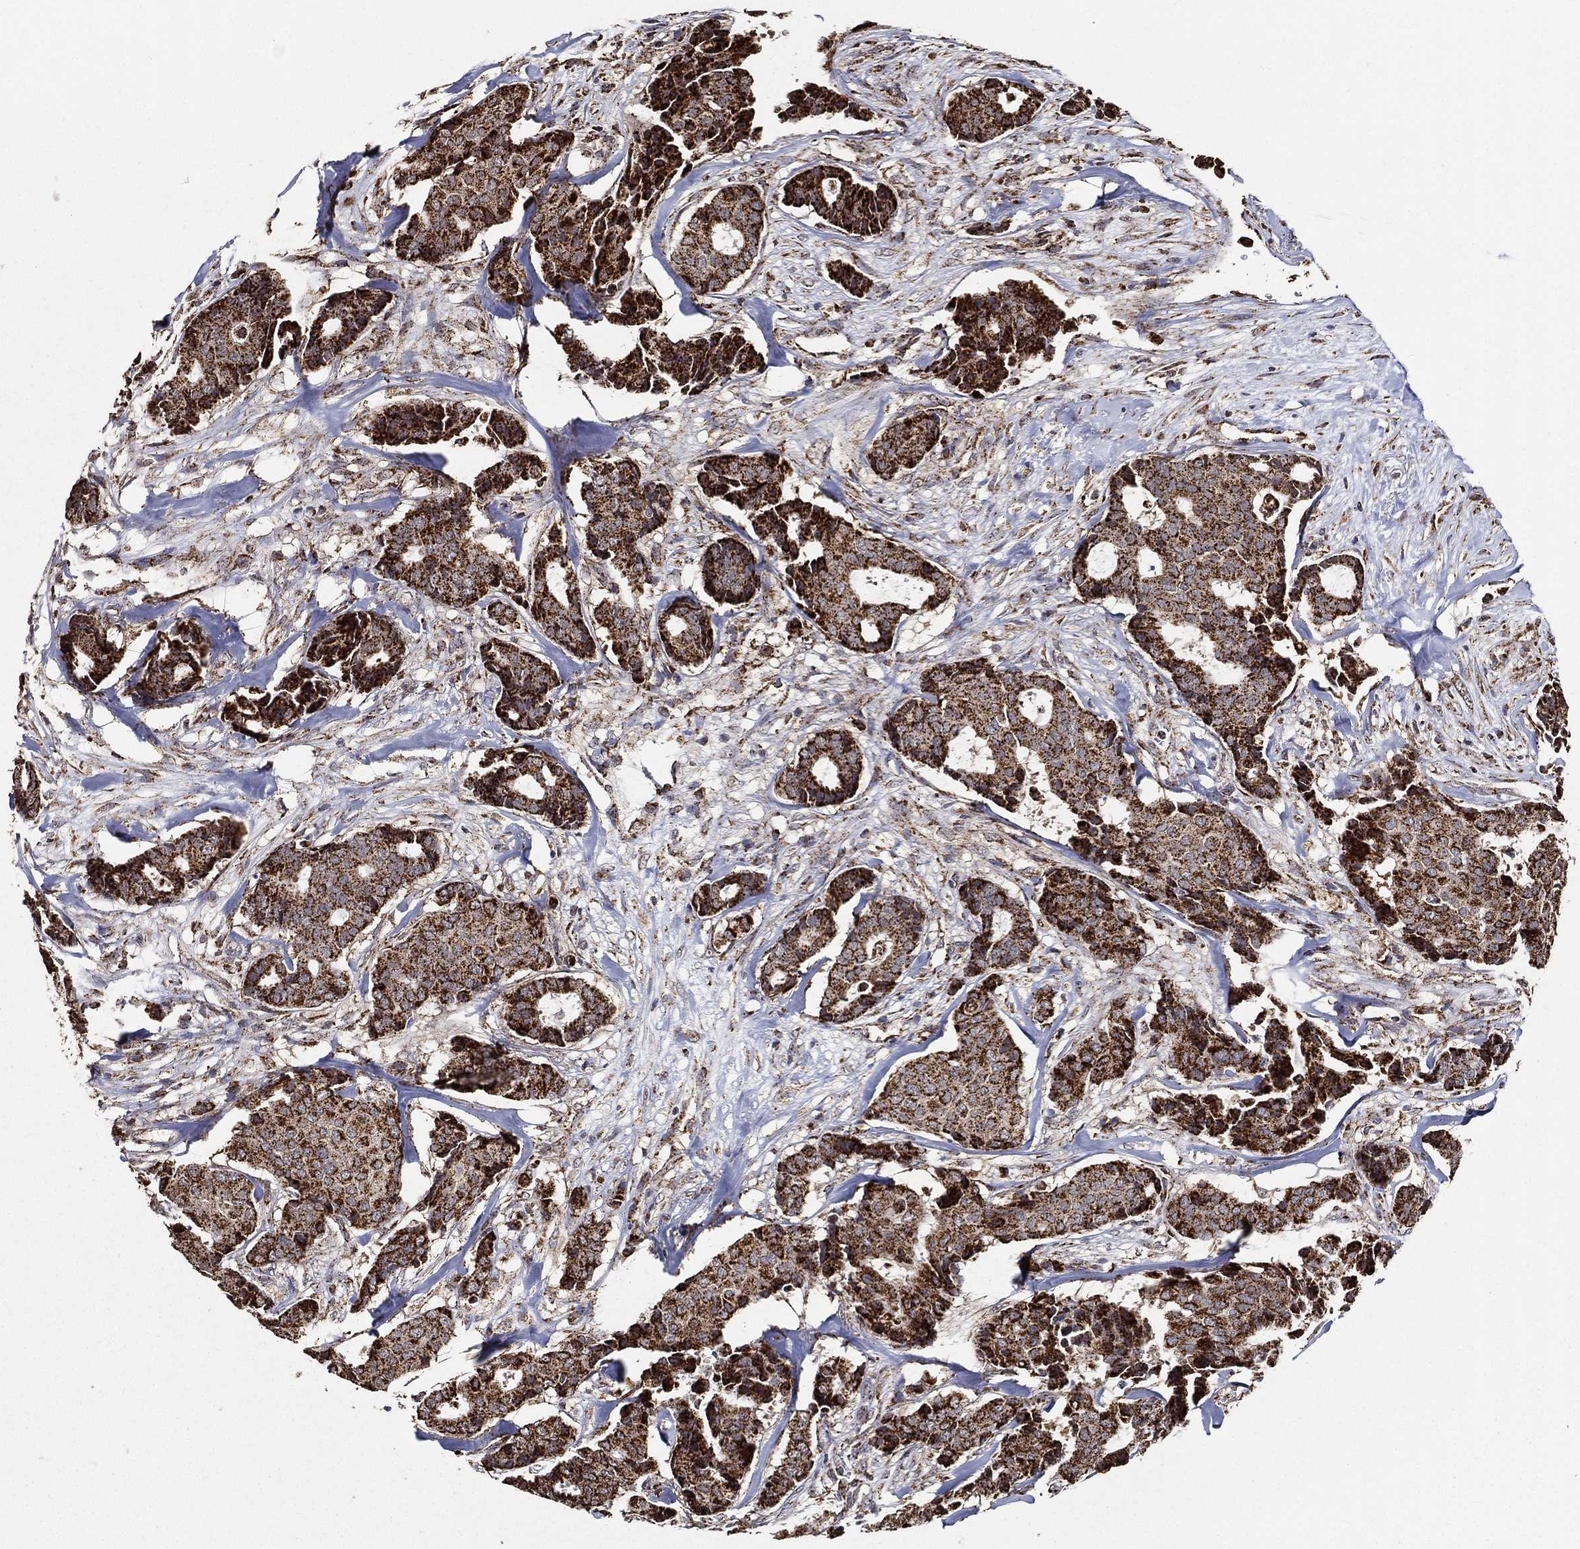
{"staining": {"intensity": "strong", "quantity": ">75%", "location": "cytoplasmic/membranous"}, "tissue": "breast cancer", "cell_type": "Tumor cells", "image_type": "cancer", "snomed": [{"axis": "morphology", "description": "Duct carcinoma"}, {"axis": "topography", "description": "Breast"}], "caption": "Strong cytoplasmic/membranous positivity is appreciated in approximately >75% of tumor cells in breast cancer.", "gene": "NDUFAB1", "patient": {"sex": "female", "age": 75}}